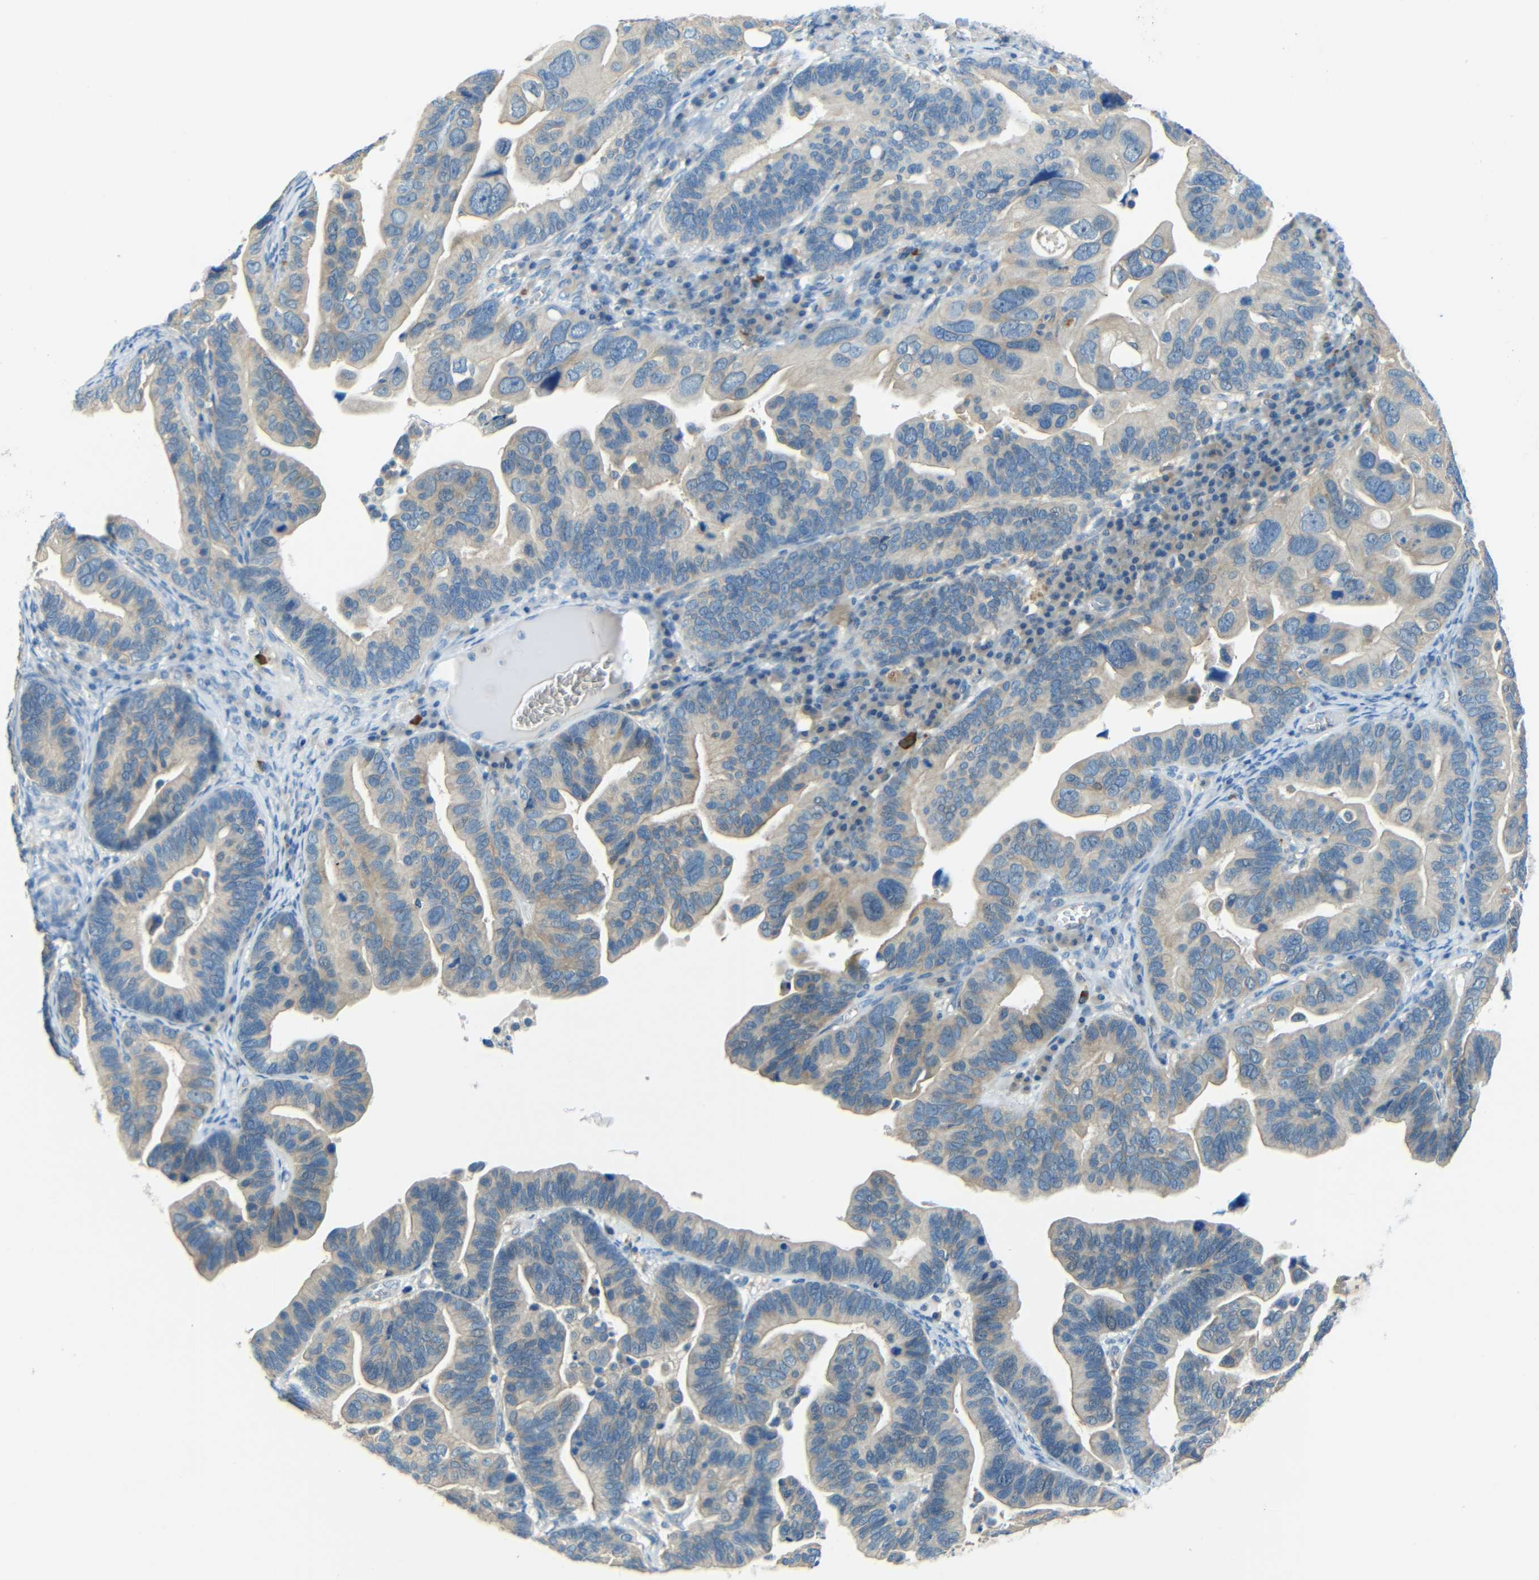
{"staining": {"intensity": "weak", "quantity": "25%-75%", "location": "cytoplasmic/membranous"}, "tissue": "ovarian cancer", "cell_type": "Tumor cells", "image_type": "cancer", "snomed": [{"axis": "morphology", "description": "Cystadenocarcinoma, serous, NOS"}, {"axis": "topography", "description": "Ovary"}], "caption": "Protein positivity by IHC demonstrates weak cytoplasmic/membranous expression in approximately 25%-75% of tumor cells in serous cystadenocarcinoma (ovarian).", "gene": "CYP26B1", "patient": {"sex": "female", "age": 56}}